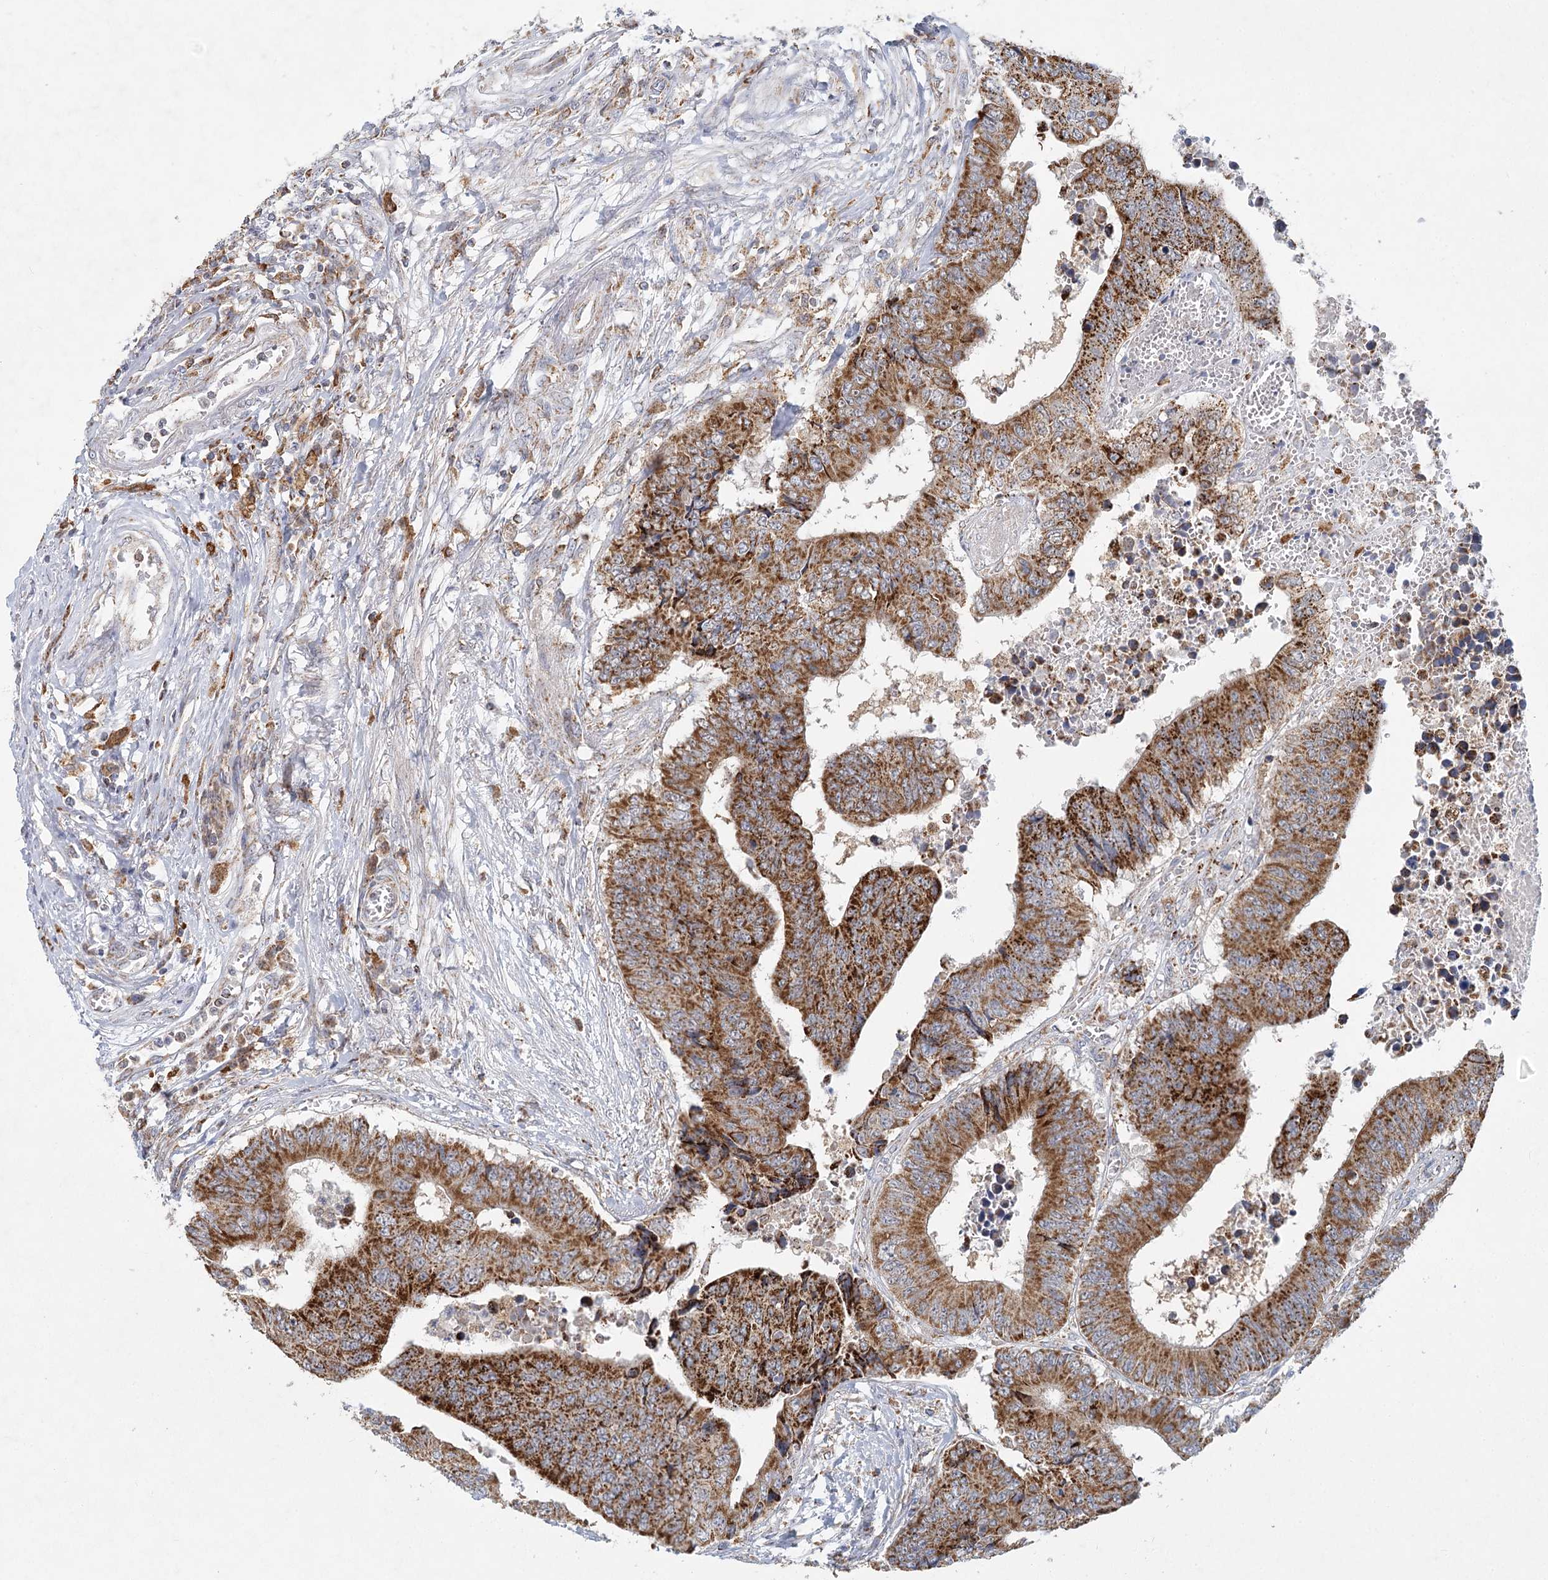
{"staining": {"intensity": "strong", "quantity": ">75%", "location": "cytoplasmic/membranous"}, "tissue": "colorectal cancer", "cell_type": "Tumor cells", "image_type": "cancer", "snomed": [{"axis": "morphology", "description": "Adenocarcinoma, NOS"}, {"axis": "topography", "description": "Rectum"}], "caption": "Colorectal cancer (adenocarcinoma) was stained to show a protein in brown. There is high levels of strong cytoplasmic/membranous expression in about >75% of tumor cells.", "gene": "TAS1R1", "patient": {"sex": "male", "age": 84}}